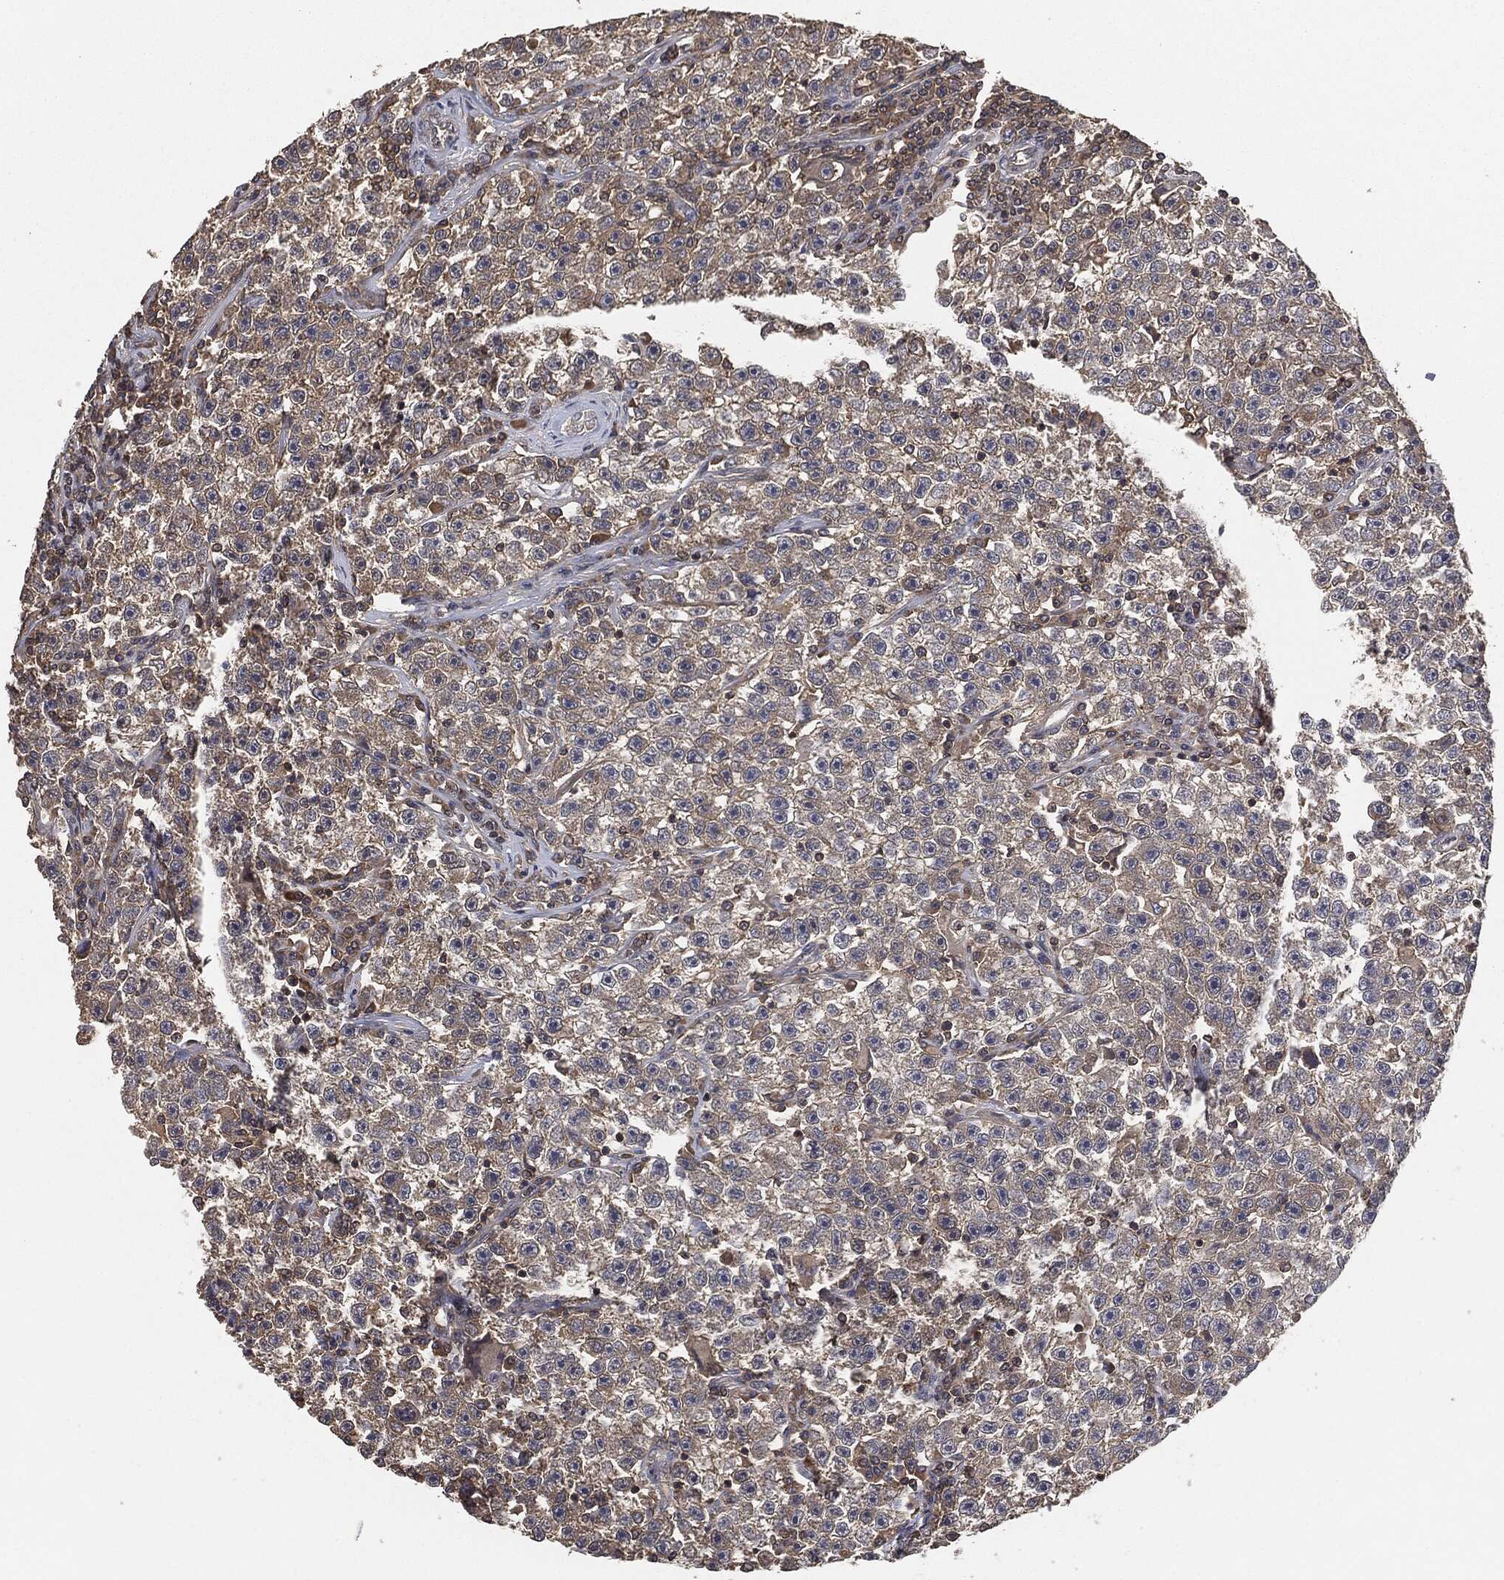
{"staining": {"intensity": "negative", "quantity": "none", "location": "none"}, "tissue": "testis cancer", "cell_type": "Tumor cells", "image_type": "cancer", "snomed": [{"axis": "morphology", "description": "Seminoma, NOS"}, {"axis": "topography", "description": "Testis"}], "caption": "High magnification brightfield microscopy of testis cancer stained with DAB (brown) and counterstained with hematoxylin (blue): tumor cells show no significant expression. The staining was performed using DAB (3,3'-diaminobenzidine) to visualize the protein expression in brown, while the nuclei were stained in blue with hematoxylin (Magnification: 20x).", "gene": "ERBIN", "patient": {"sex": "male", "age": 22}}